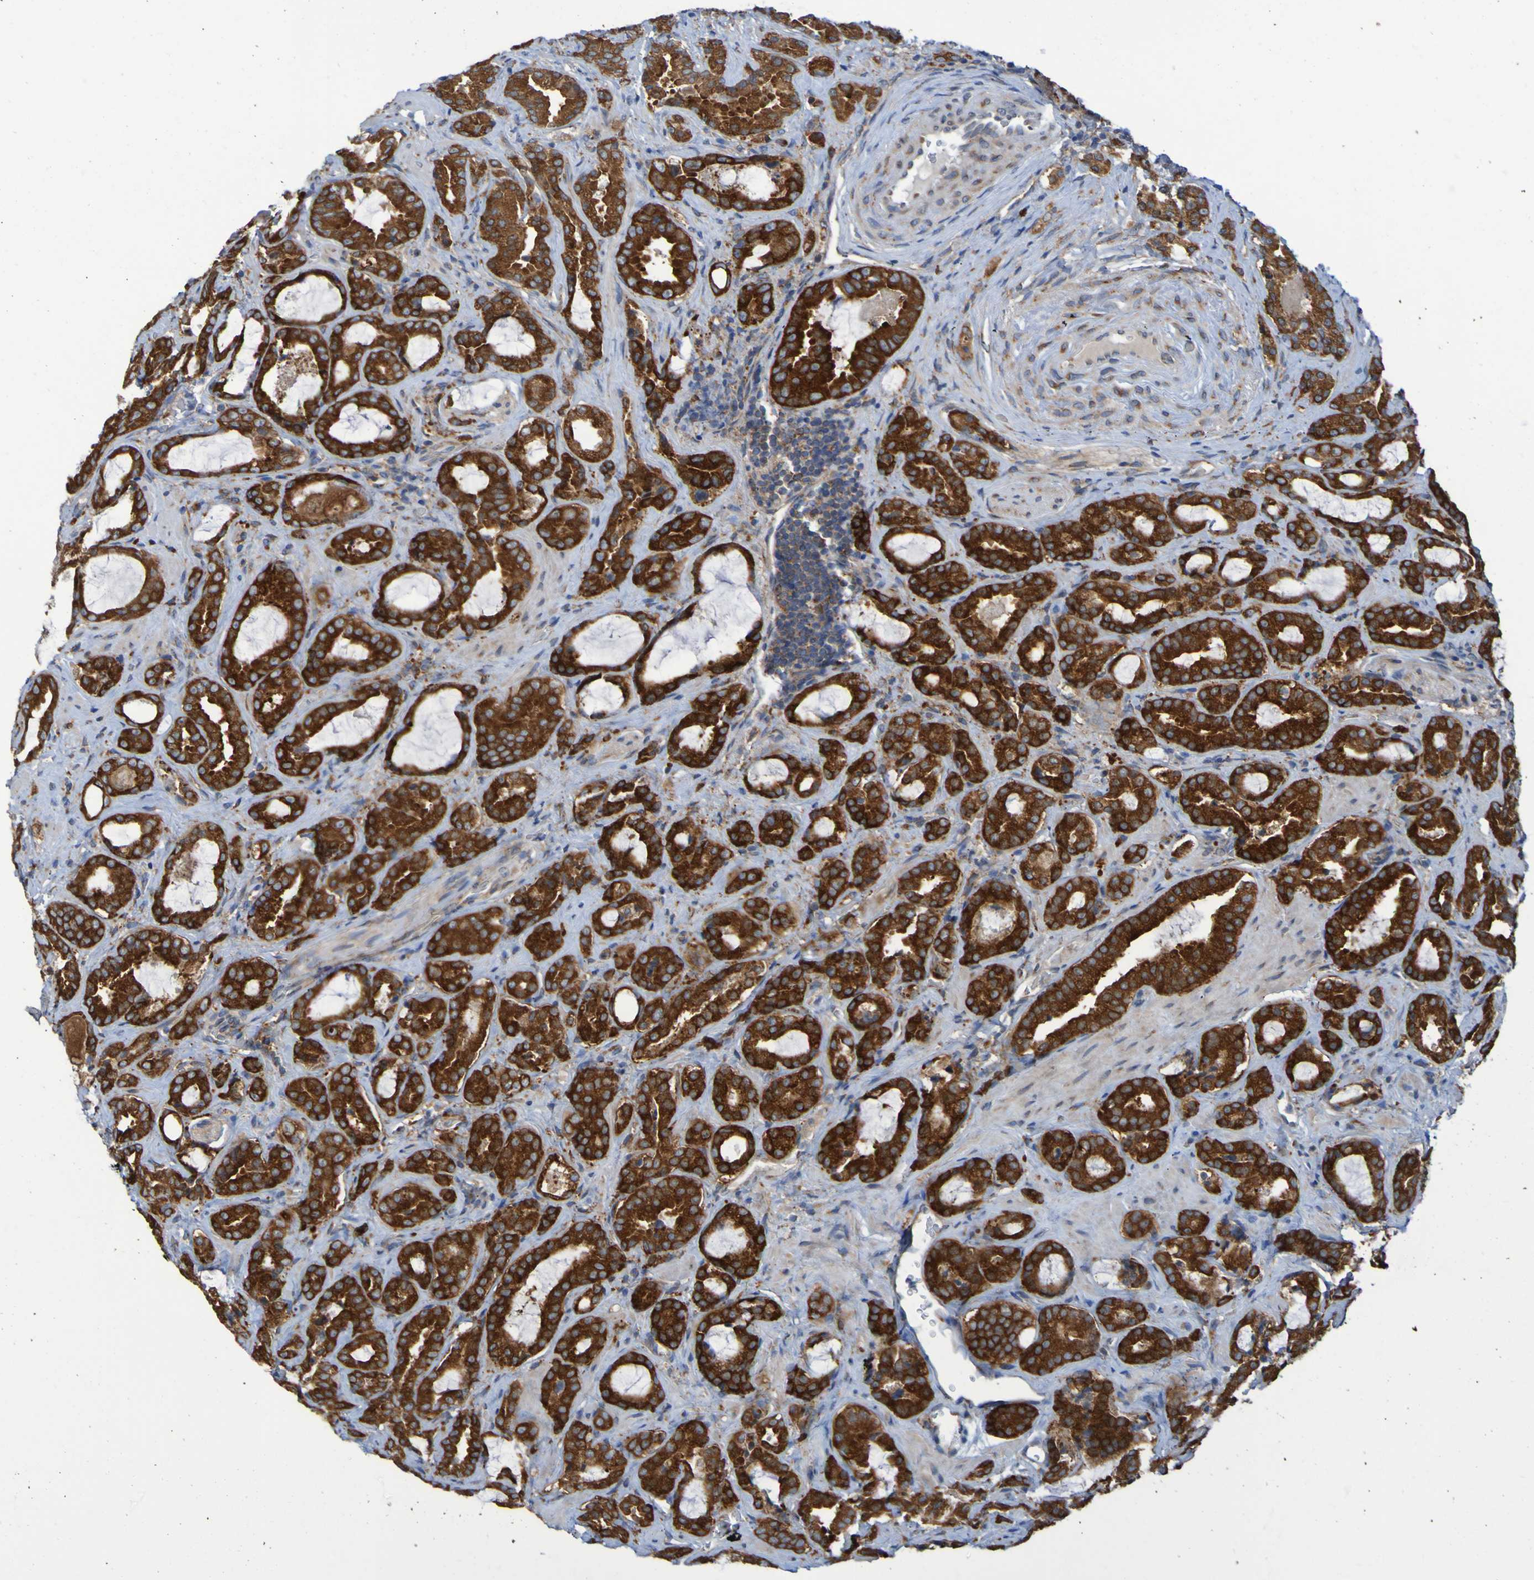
{"staining": {"intensity": "strong", "quantity": ">75%", "location": "cytoplasmic/membranous"}, "tissue": "prostate cancer", "cell_type": "Tumor cells", "image_type": "cancer", "snomed": [{"axis": "morphology", "description": "Adenocarcinoma, Low grade"}, {"axis": "topography", "description": "Prostate"}], "caption": "Protein expression analysis of low-grade adenocarcinoma (prostate) exhibits strong cytoplasmic/membranous positivity in approximately >75% of tumor cells. (Stains: DAB in brown, nuclei in blue, Microscopy: brightfield microscopy at high magnification).", "gene": "FKBP3", "patient": {"sex": "male", "age": 60}}